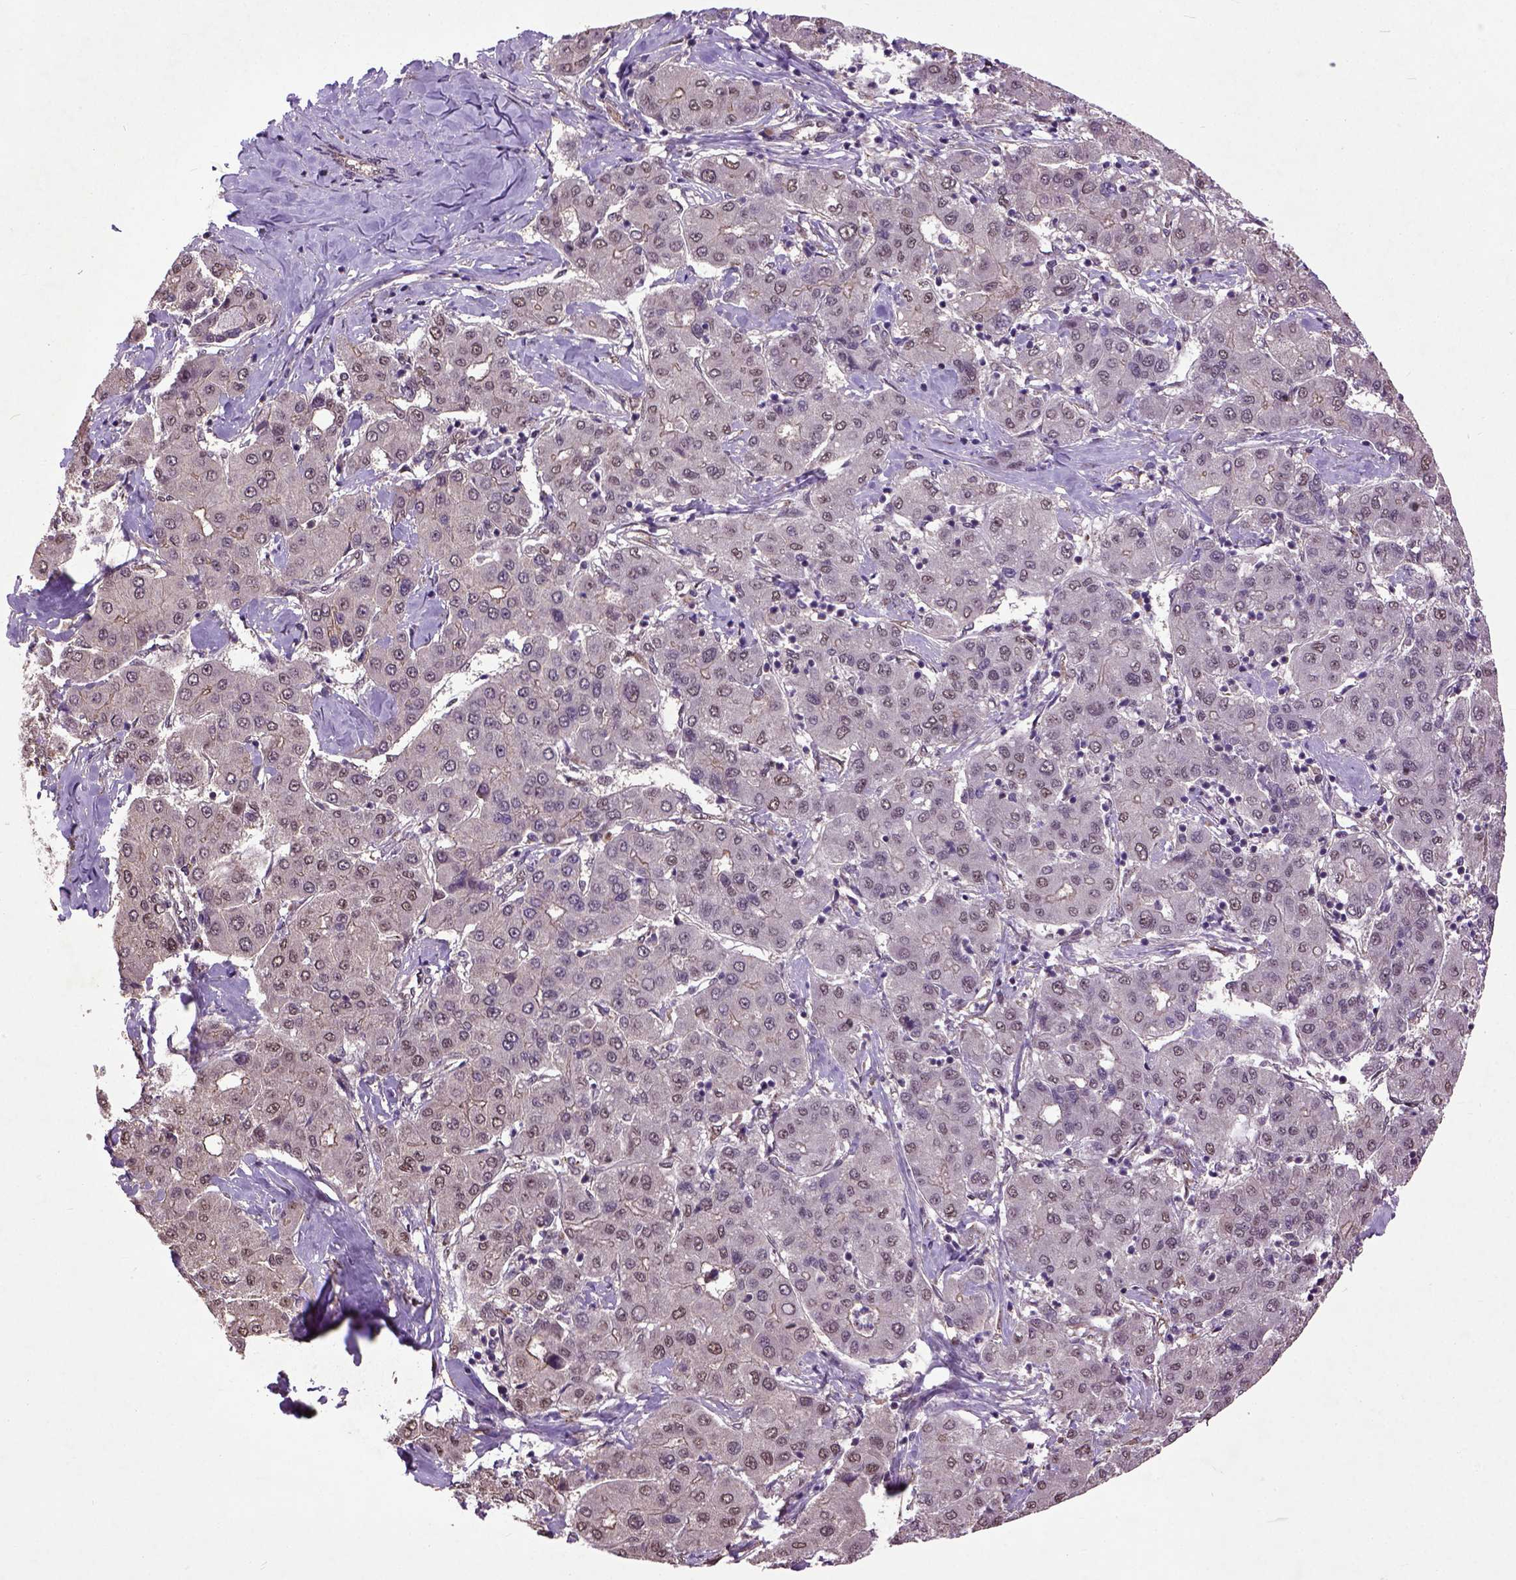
{"staining": {"intensity": "moderate", "quantity": "<25%", "location": "nuclear"}, "tissue": "liver cancer", "cell_type": "Tumor cells", "image_type": "cancer", "snomed": [{"axis": "morphology", "description": "Carcinoma, Hepatocellular, NOS"}, {"axis": "topography", "description": "Liver"}], "caption": "Immunohistochemistry histopathology image of neoplastic tissue: human liver cancer stained using immunohistochemistry reveals low levels of moderate protein expression localized specifically in the nuclear of tumor cells, appearing as a nuclear brown color.", "gene": "UBA3", "patient": {"sex": "male", "age": 65}}